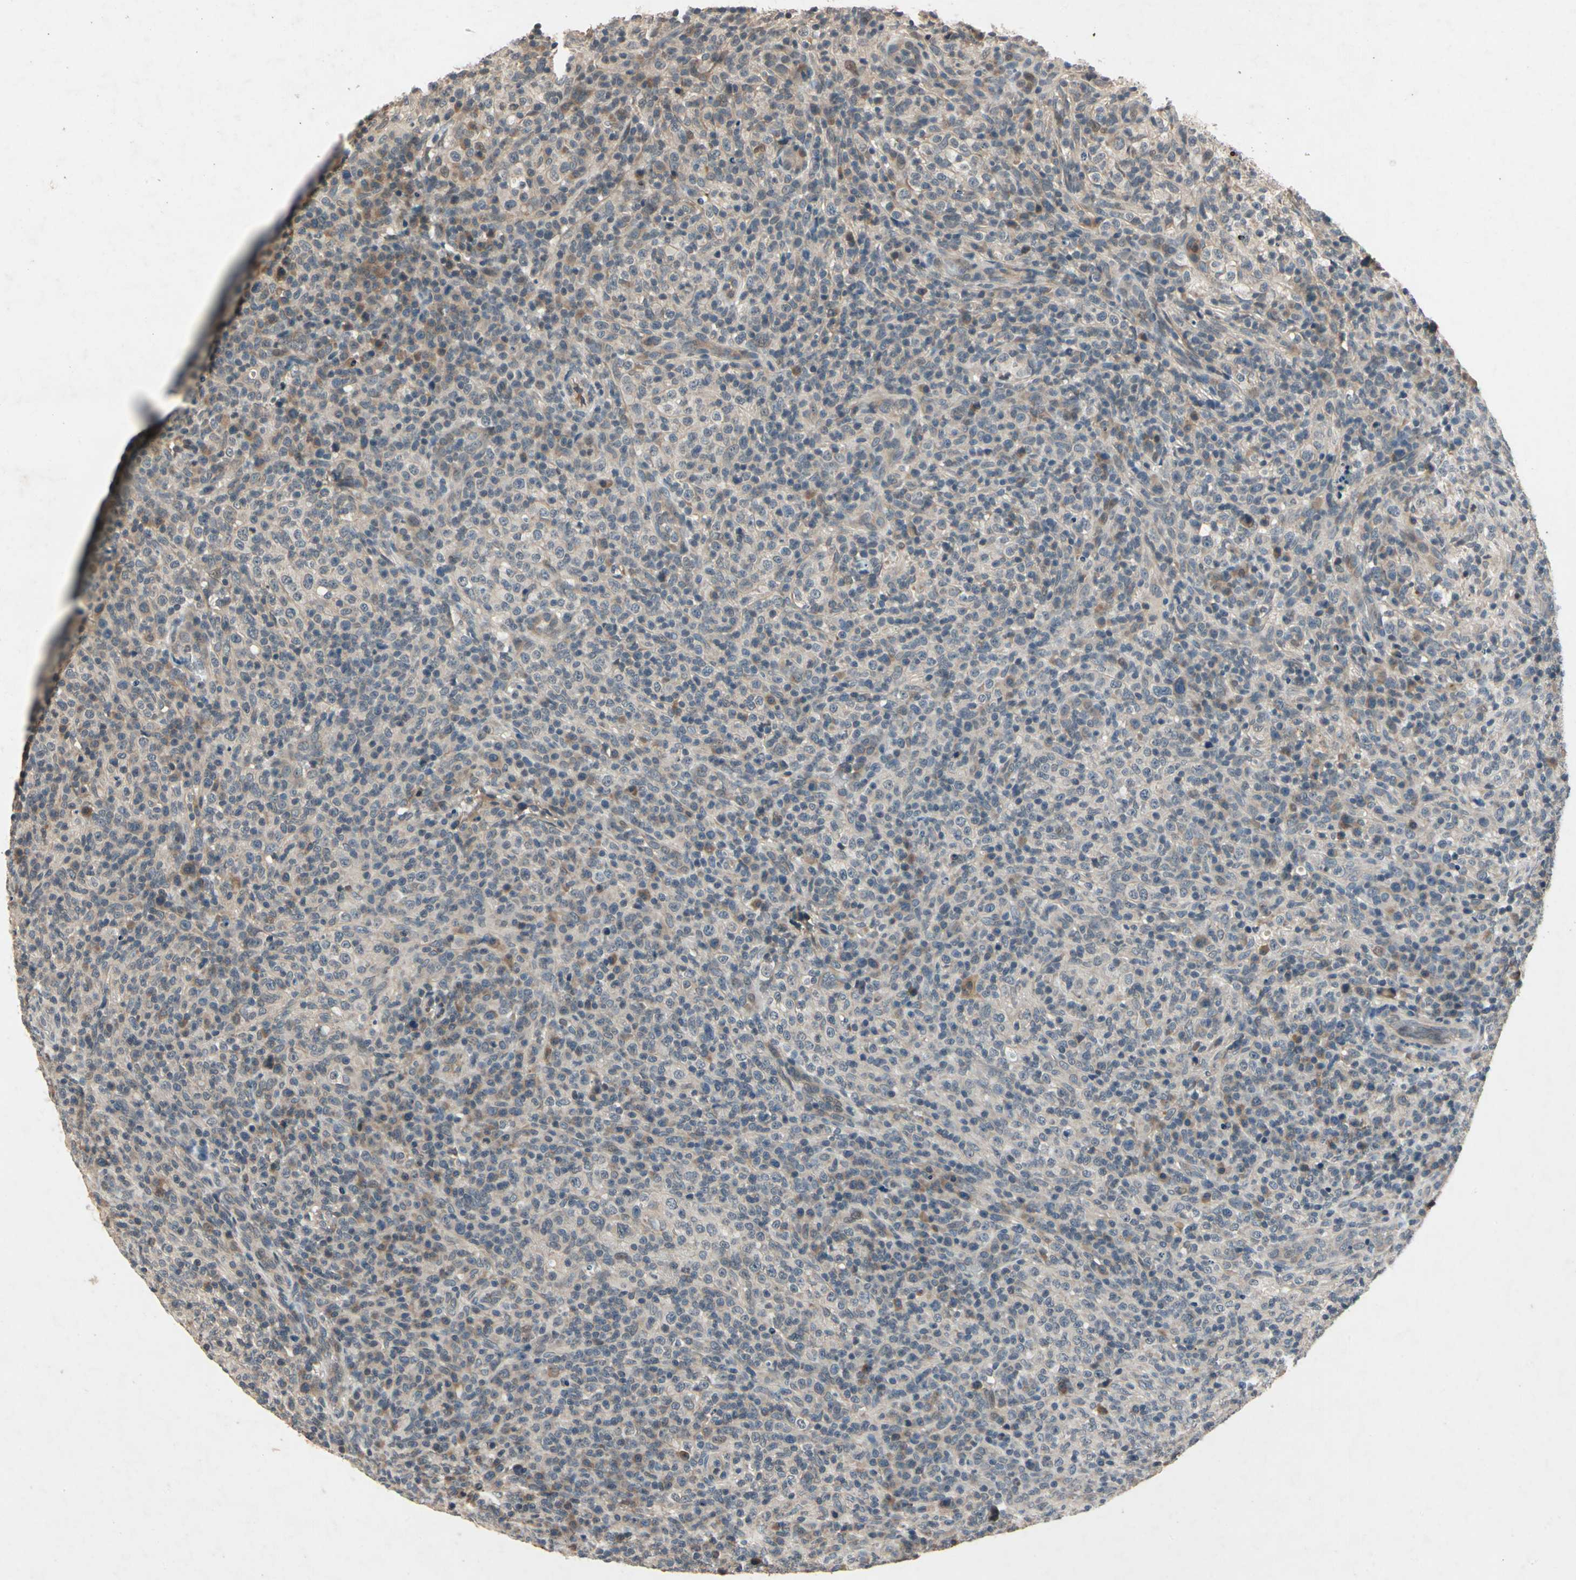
{"staining": {"intensity": "moderate", "quantity": "<25%", "location": "cytoplasmic/membranous"}, "tissue": "lymphoma", "cell_type": "Tumor cells", "image_type": "cancer", "snomed": [{"axis": "morphology", "description": "Malignant lymphoma, non-Hodgkin's type, High grade"}, {"axis": "topography", "description": "Lymph node"}], "caption": "Immunohistochemical staining of human high-grade malignant lymphoma, non-Hodgkin's type demonstrates low levels of moderate cytoplasmic/membranous protein positivity in approximately <25% of tumor cells. (brown staining indicates protein expression, while blue staining denotes nuclei).", "gene": "DPY19L3", "patient": {"sex": "female", "age": 76}}